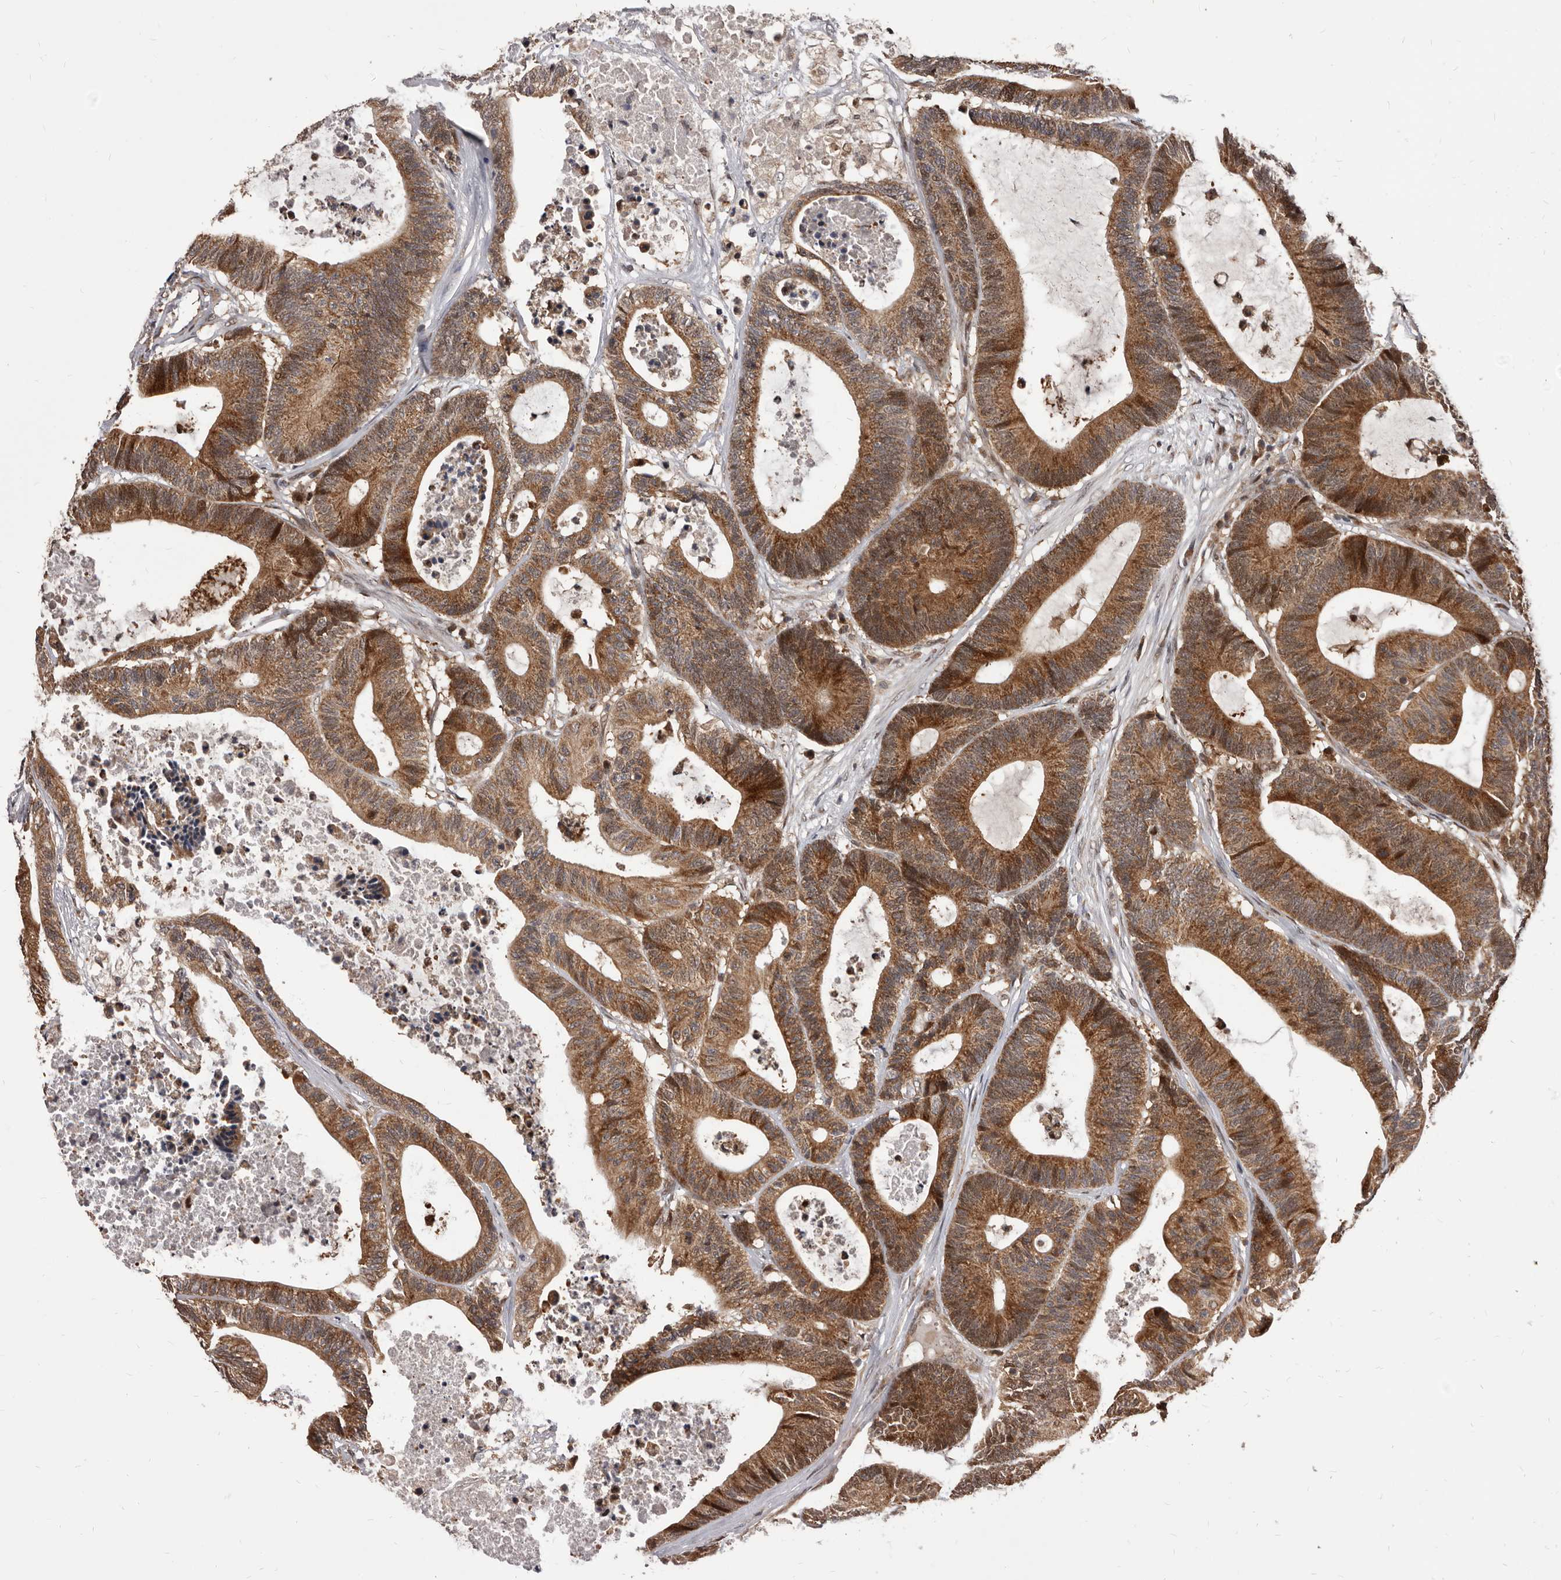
{"staining": {"intensity": "moderate", "quantity": ">75%", "location": "cytoplasmic/membranous"}, "tissue": "colorectal cancer", "cell_type": "Tumor cells", "image_type": "cancer", "snomed": [{"axis": "morphology", "description": "Adenocarcinoma, NOS"}, {"axis": "topography", "description": "Colon"}], "caption": "This is a histology image of immunohistochemistry (IHC) staining of adenocarcinoma (colorectal), which shows moderate positivity in the cytoplasmic/membranous of tumor cells.", "gene": "MAP3K14", "patient": {"sex": "female", "age": 84}}